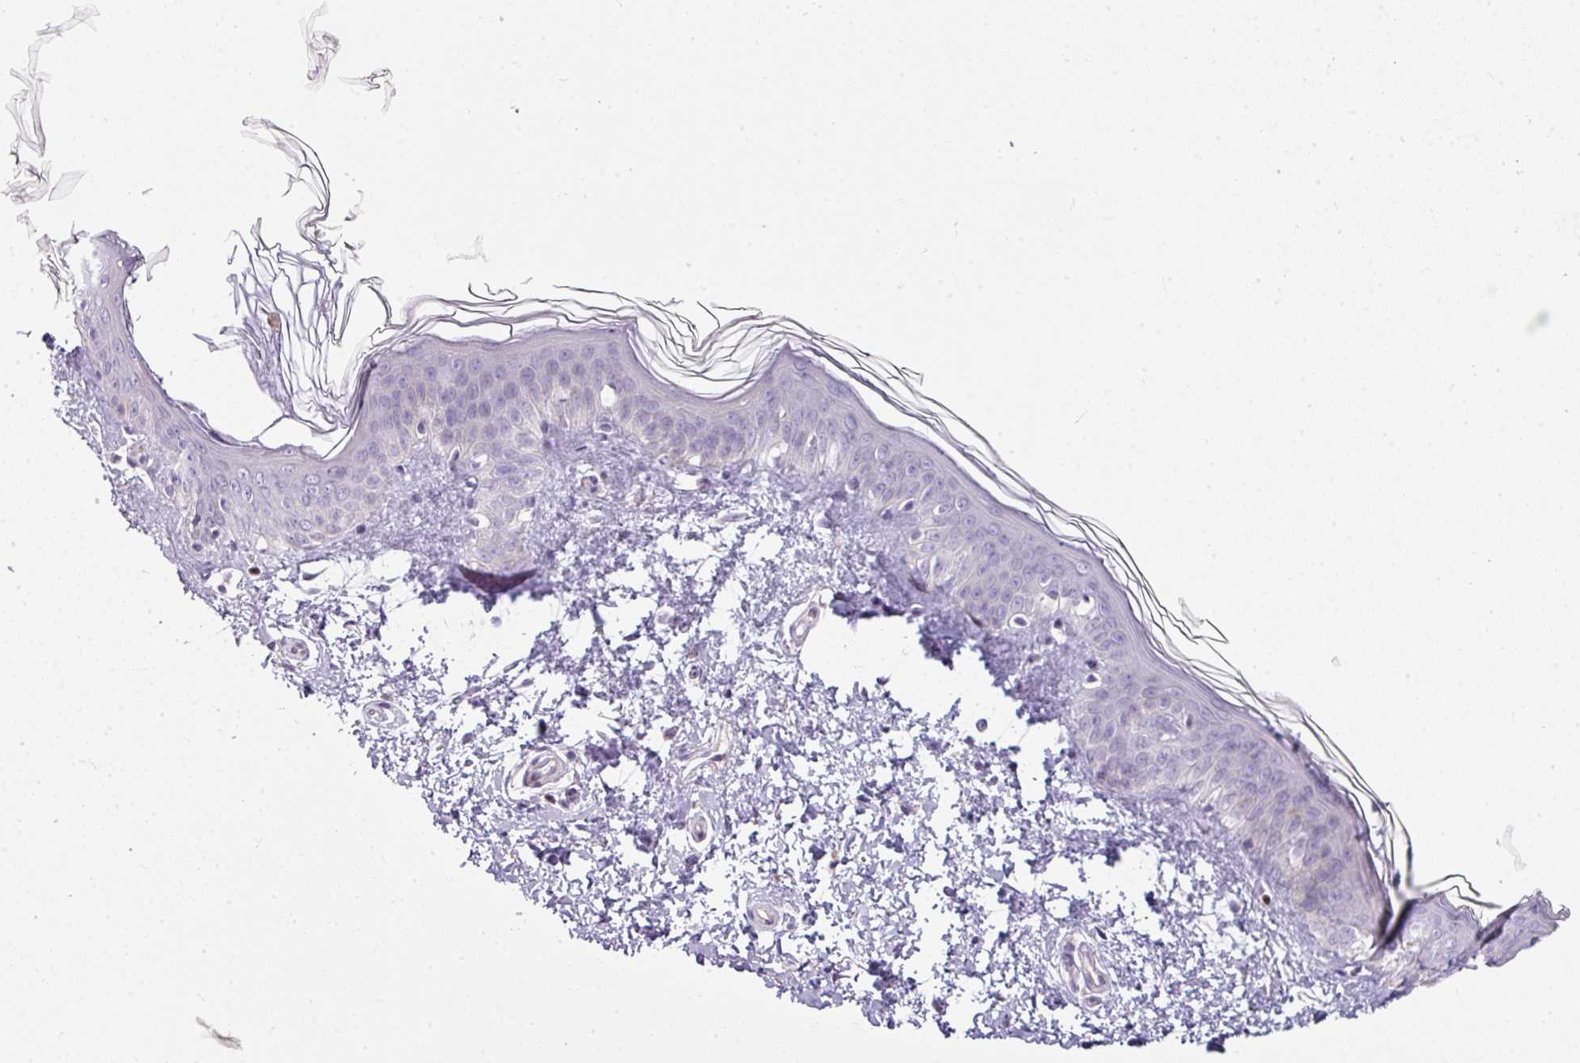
{"staining": {"intensity": "negative", "quantity": "none", "location": "none"}, "tissue": "skin", "cell_type": "Fibroblasts", "image_type": "normal", "snomed": [{"axis": "morphology", "description": "Normal tissue, NOS"}, {"axis": "topography", "description": "Skin"}], "caption": "Immunohistochemistry (IHC) of benign skin demonstrates no staining in fibroblasts.", "gene": "STAT5A", "patient": {"sex": "female", "age": 41}}